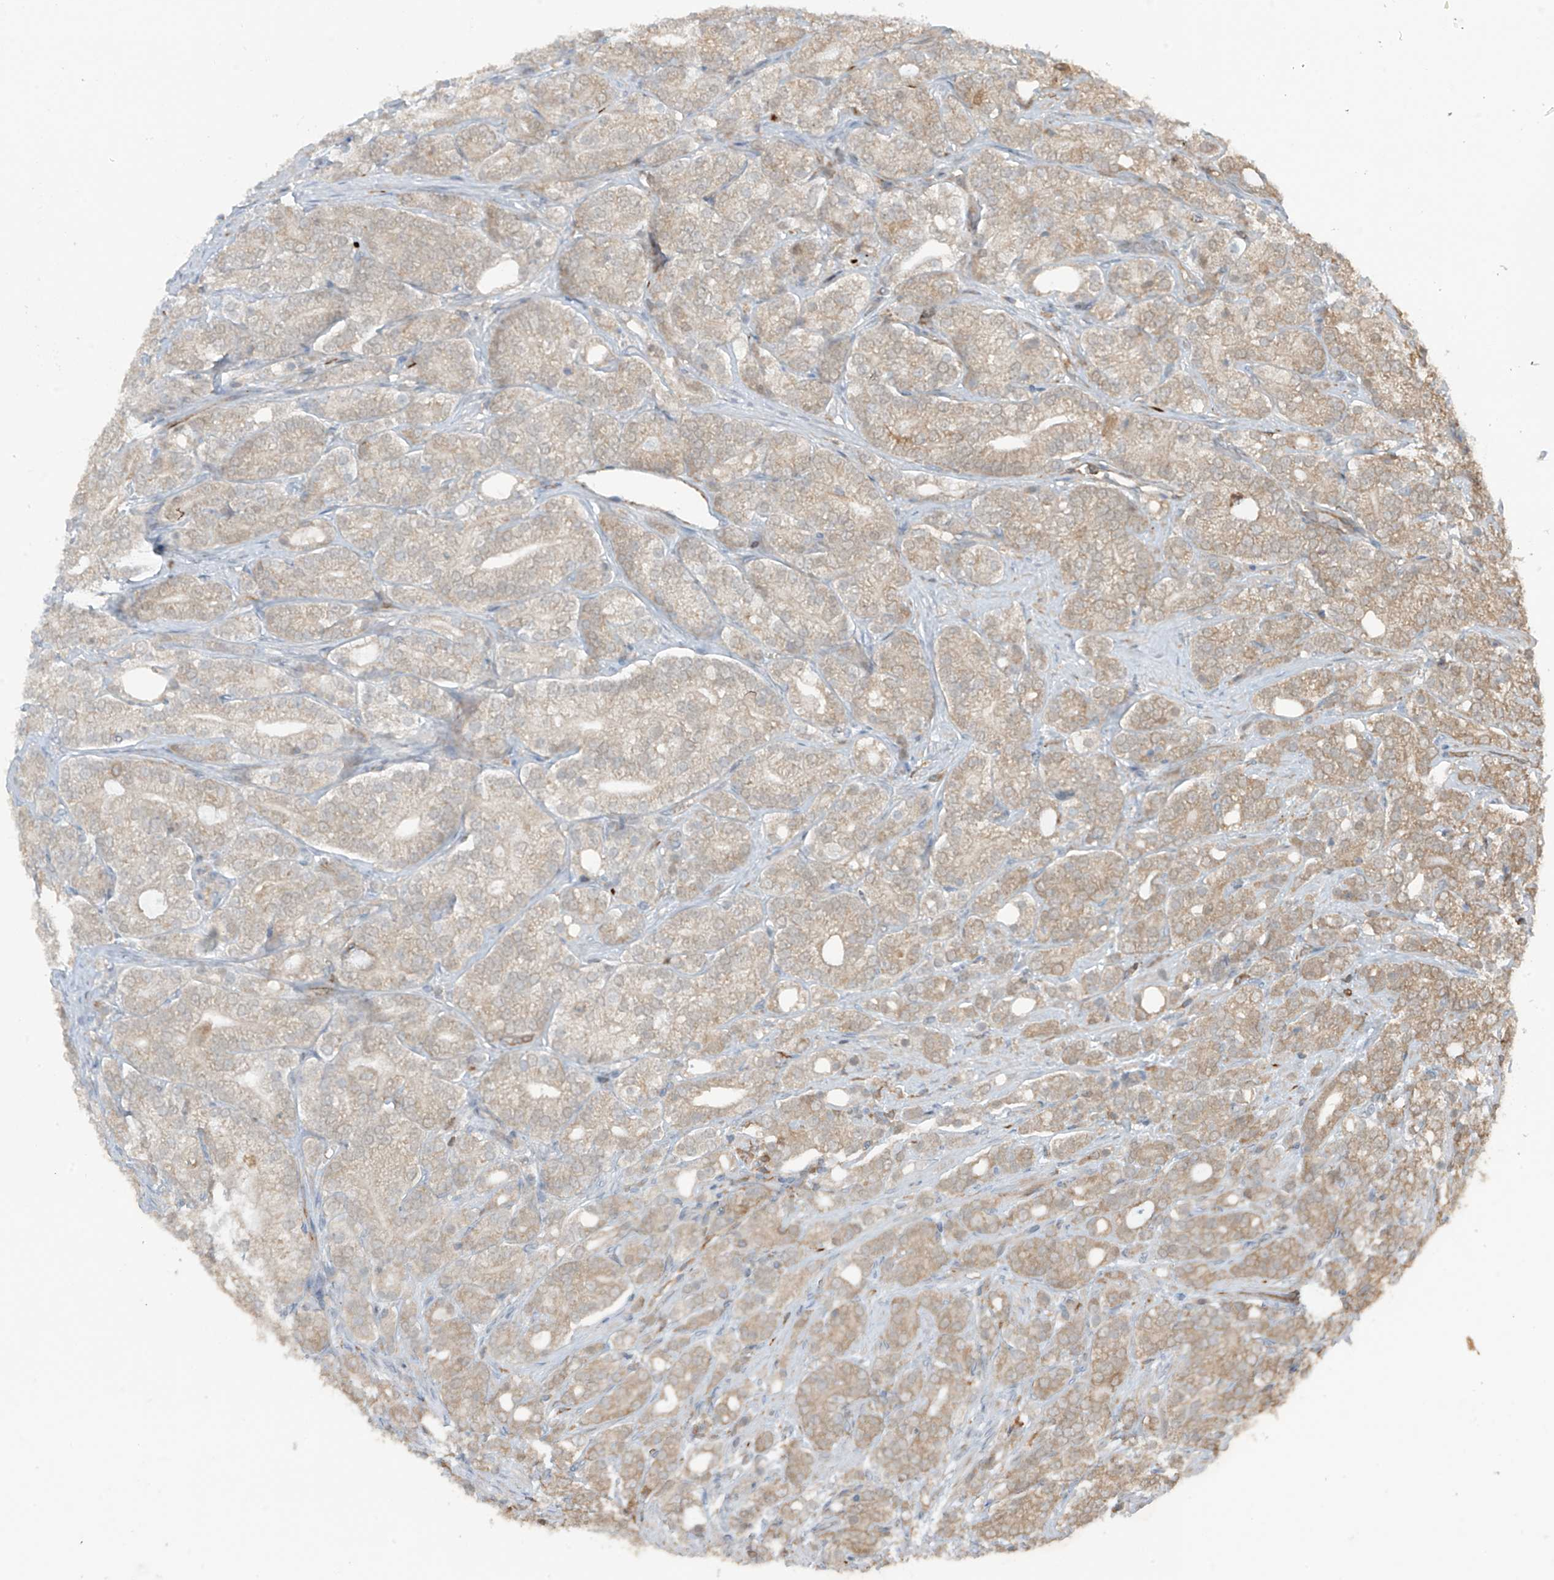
{"staining": {"intensity": "weak", "quantity": ">75%", "location": "cytoplasmic/membranous"}, "tissue": "prostate cancer", "cell_type": "Tumor cells", "image_type": "cancer", "snomed": [{"axis": "morphology", "description": "Adenocarcinoma, High grade"}, {"axis": "topography", "description": "Prostate"}], "caption": "Immunohistochemical staining of human prostate adenocarcinoma (high-grade) demonstrates low levels of weak cytoplasmic/membranous protein expression in about >75% of tumor cells.", "gene": "SAMD3", "patient": {"sex": "male", "age": 57}}